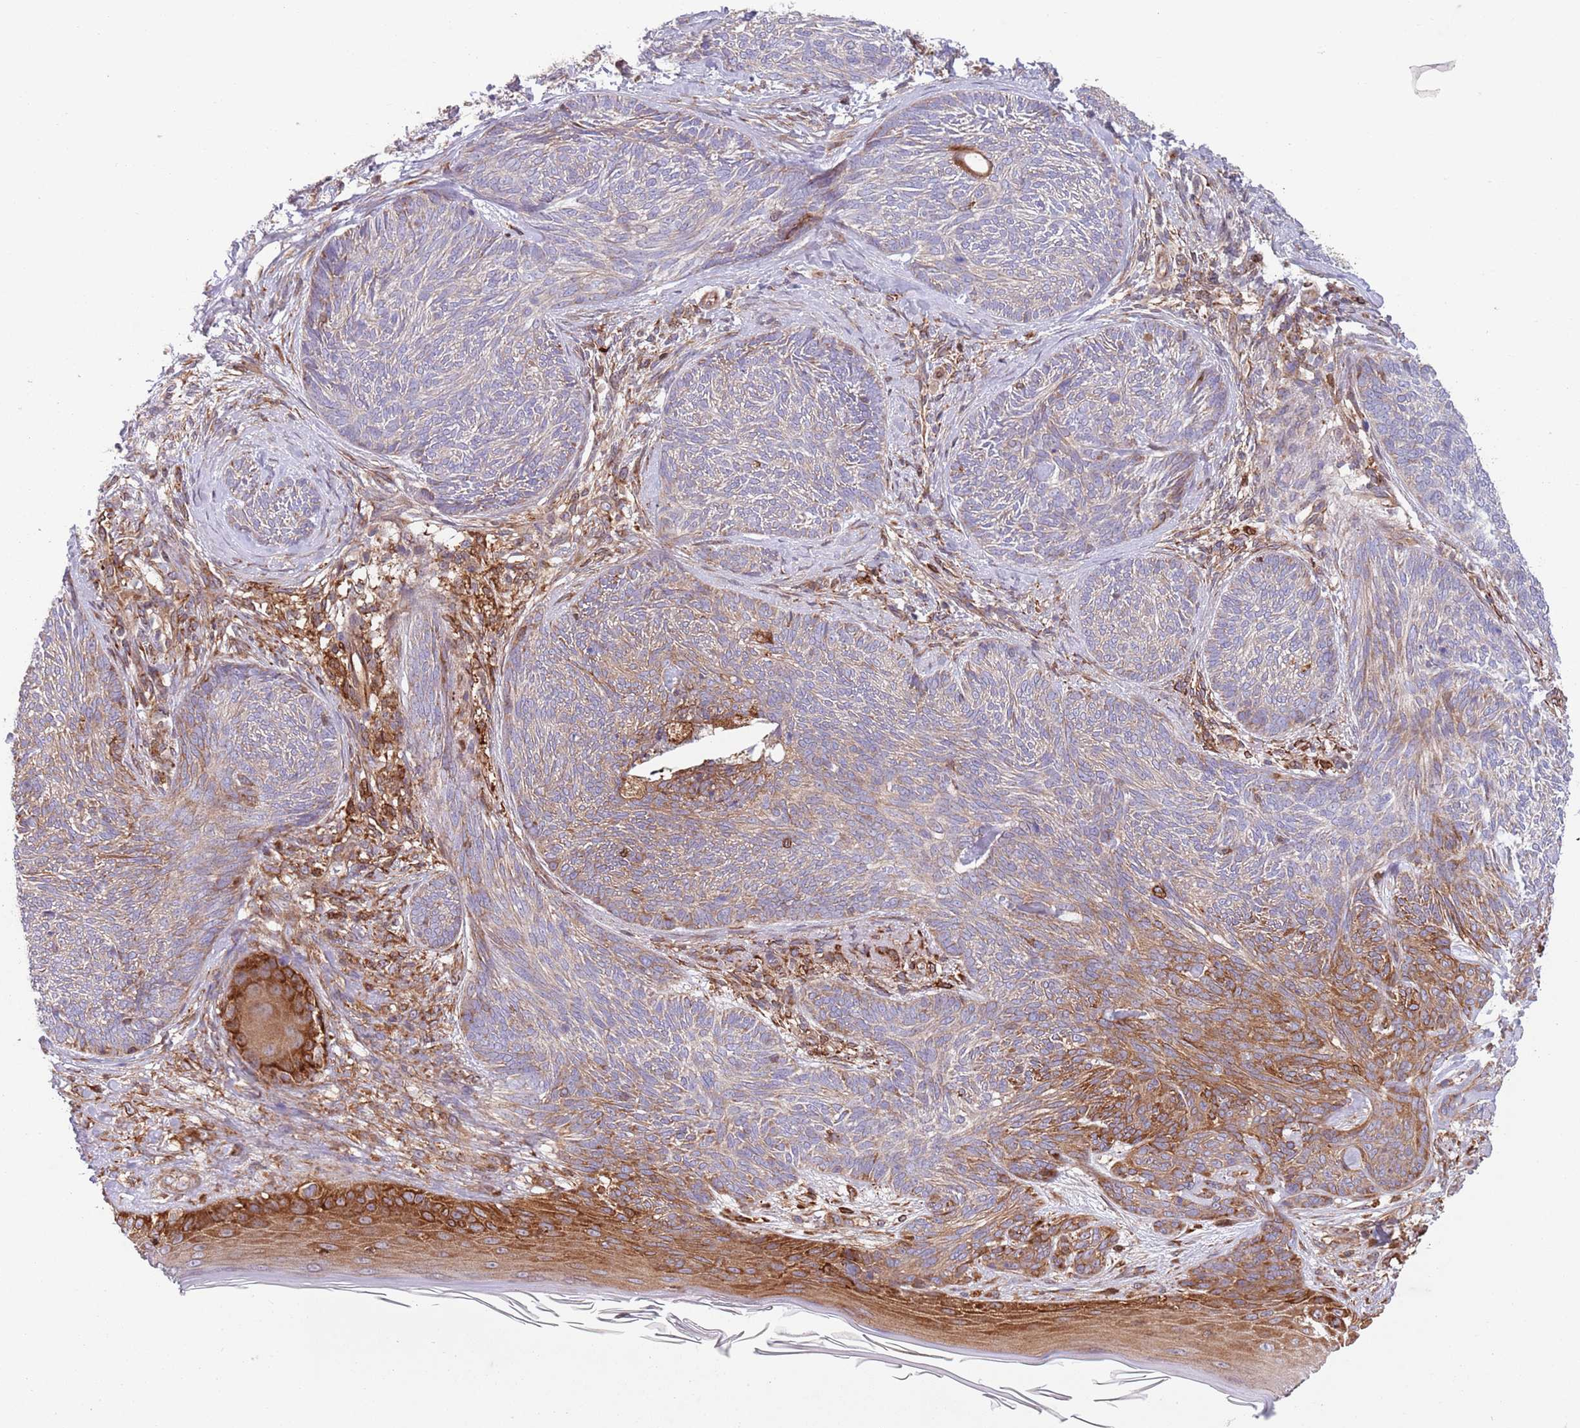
{"staining": {"intensity": "moderate", "quantity": "<25%", "location": "cytoplasmic/membranous"}, "tissue": "skin cancer", "cell_type": "Tumor cells", "image_type": "cancer", "snomed": [{"axis": "morphology", "description": "Basal cell carcinoma"}, {"axis": "topography", "description": "Skin"}], "caption": "IHC staining of skin basal cell carcinoma, which displays low levels of moderate cytoplasmic/membranous staining in approximately <25% of tumor cells indicating moderate cytoplasmic/membranous protein positivity. The staining was performed using DAB (3,3'-diaminobenzidine) (brown) for protein detection and nuclei were counterstained in hematoxylin (blue).", "gene": "ZMYM5", "patient": {"sex": "male", "age": 73}}